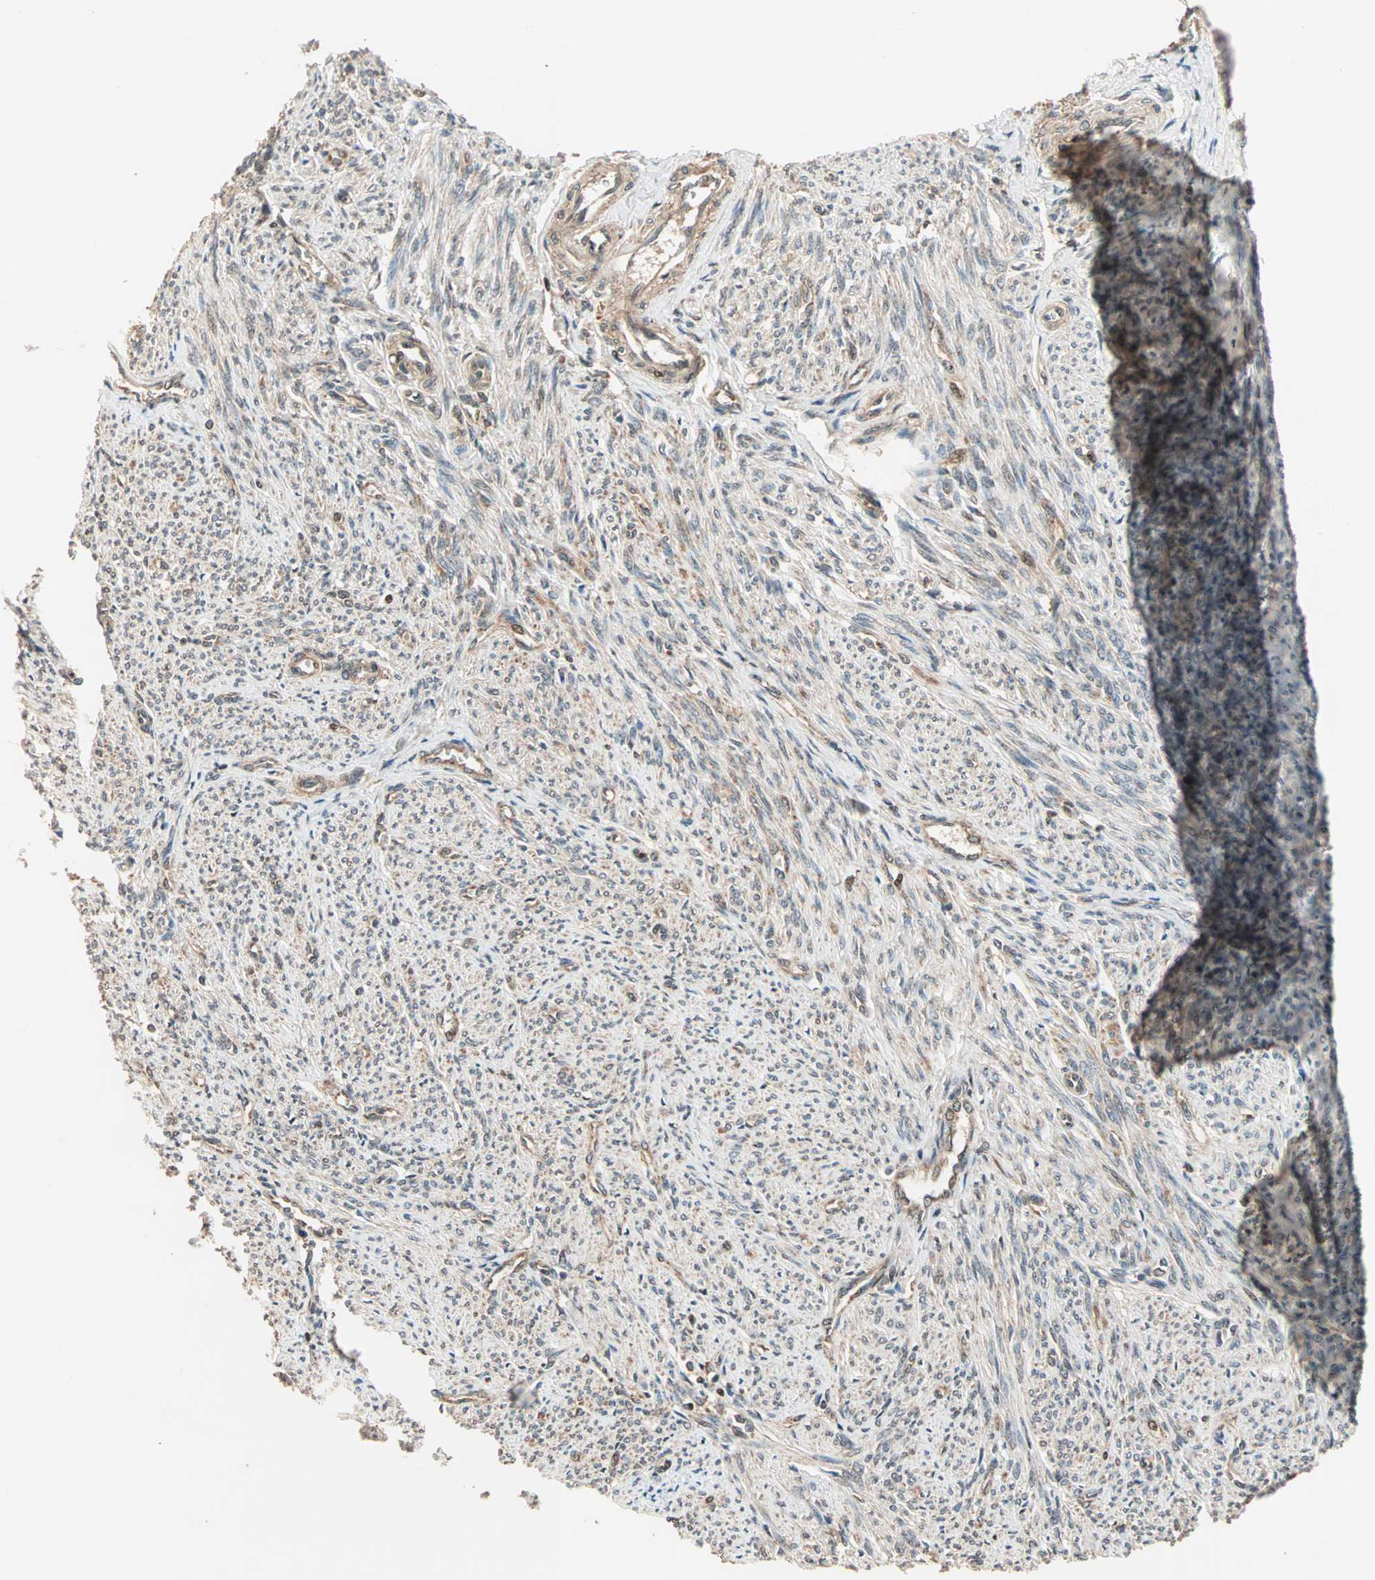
{"staining": {"intensity": "weak", "quantity": ">75%", "location": "cytoplasmic/membranous"}, "tissue": "smooth muscle", "cell_type": "Smooth muscle cells", "image_type": "normal", "snomed": [{"axis": "morphology", "description": "Normal tissue, NOS"}, {"axis": "topography", "description": "Smooth muscle"}], "caption": "The micrograph demonstrates a brown stain indicating the presence of a protein in the cytoplasmic/membranous of smooth muscle cells in smooth muscle.", "gene": "HECW1", "patient": {"sex": "female", "age": 65}}